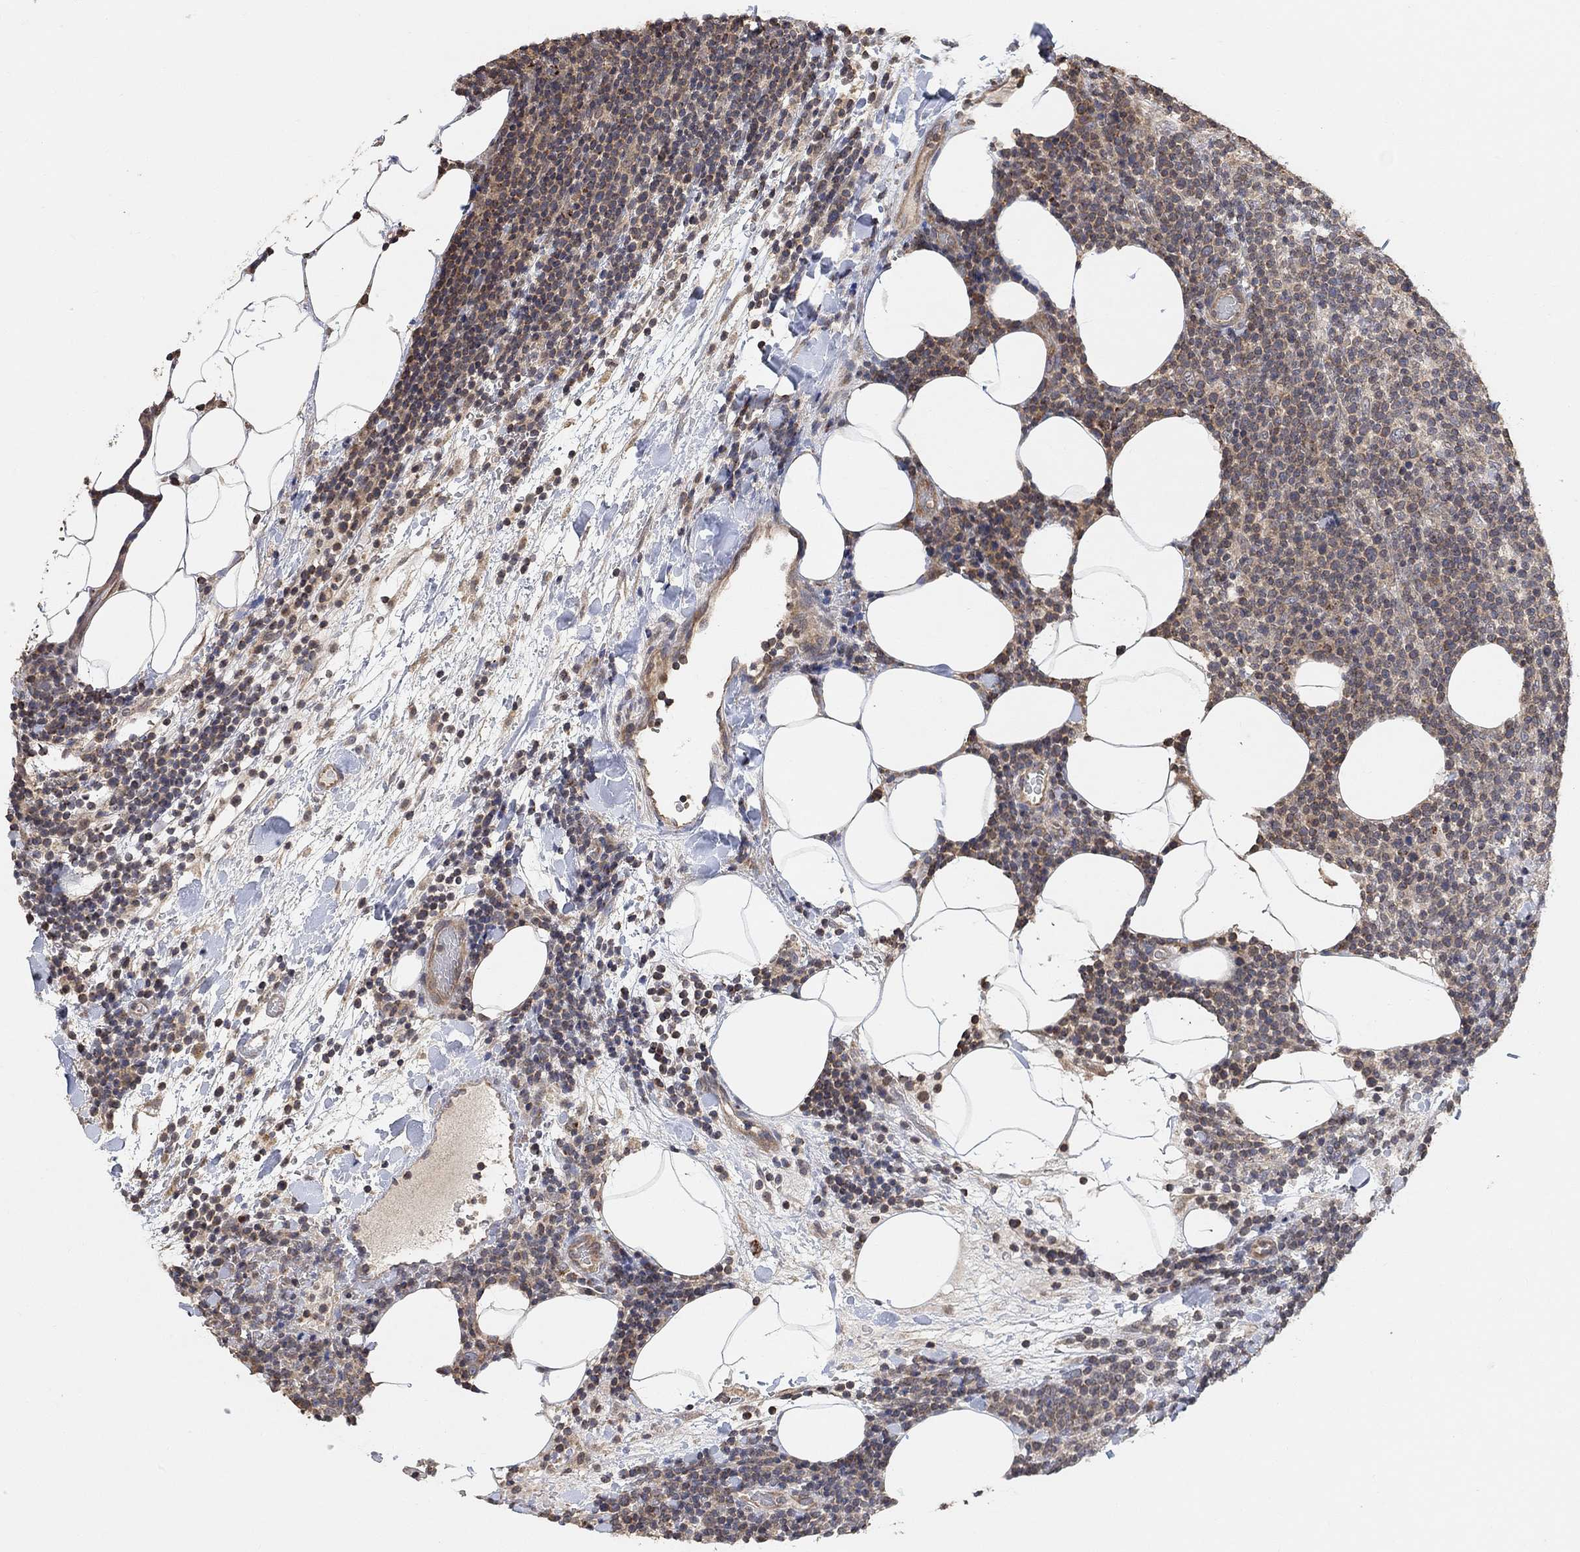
{"staining": {"intensity": "negative", "quantity": "none", "location": "none"}, "tissue": "lymphoma", "cell_type": "Tumor cells", "image_type": "cancer", "snomed": [{"axis": "morphology", "description": "Malignant lymphoma, non-Hodgkin's type, High grade"}, {"axis": "topography", "description": "Lymph node"}], "caption": "The image demonstrates no staining of tumor cells in high-grade malignant lymphoma, non-Hodgkin's type. (DAB (3,3'-diaminobenzidine) IHC, high magnification).", "gene": "UNC5B", "patient": {"sex": "male", "age": 61}}